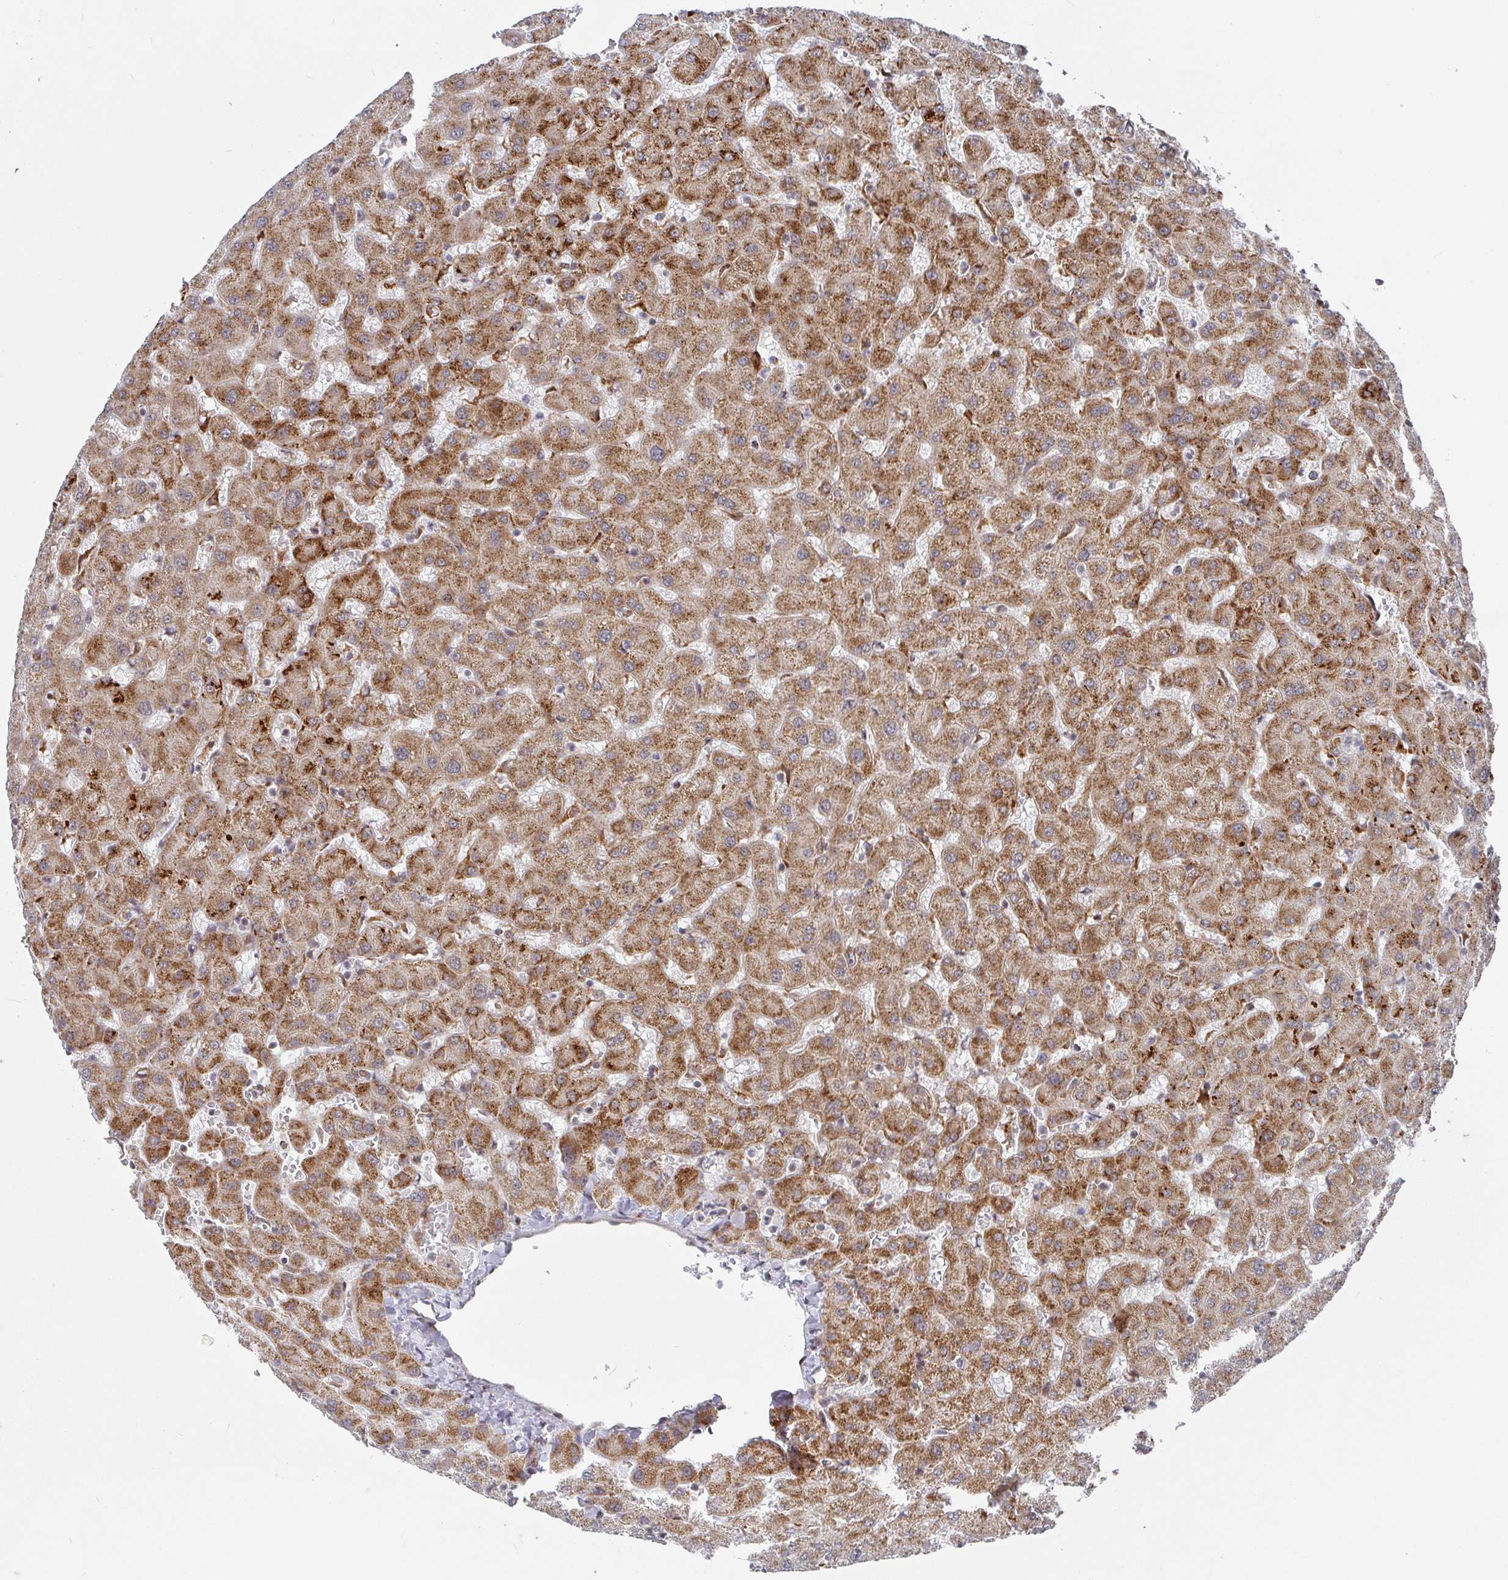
{"staining": {"intensity": "weak", "quantity": "<25%", "location": "cytoplasmic/membranous"}, "tissue": "liver", "cell_type": "Cholangiocytes", "image_type": "normal", "snomed": [{"axis": "morphology", "description": "Normal tissue, NOS"}, {"axis": "topography", "description": "Liver"}], "caption": "Immunohistochemistry of unremarkable human liver demonstrates no positivity in cholangiocytes.", "gene": "RBBP5", "patient": {"sex": "female", "age": 63}}